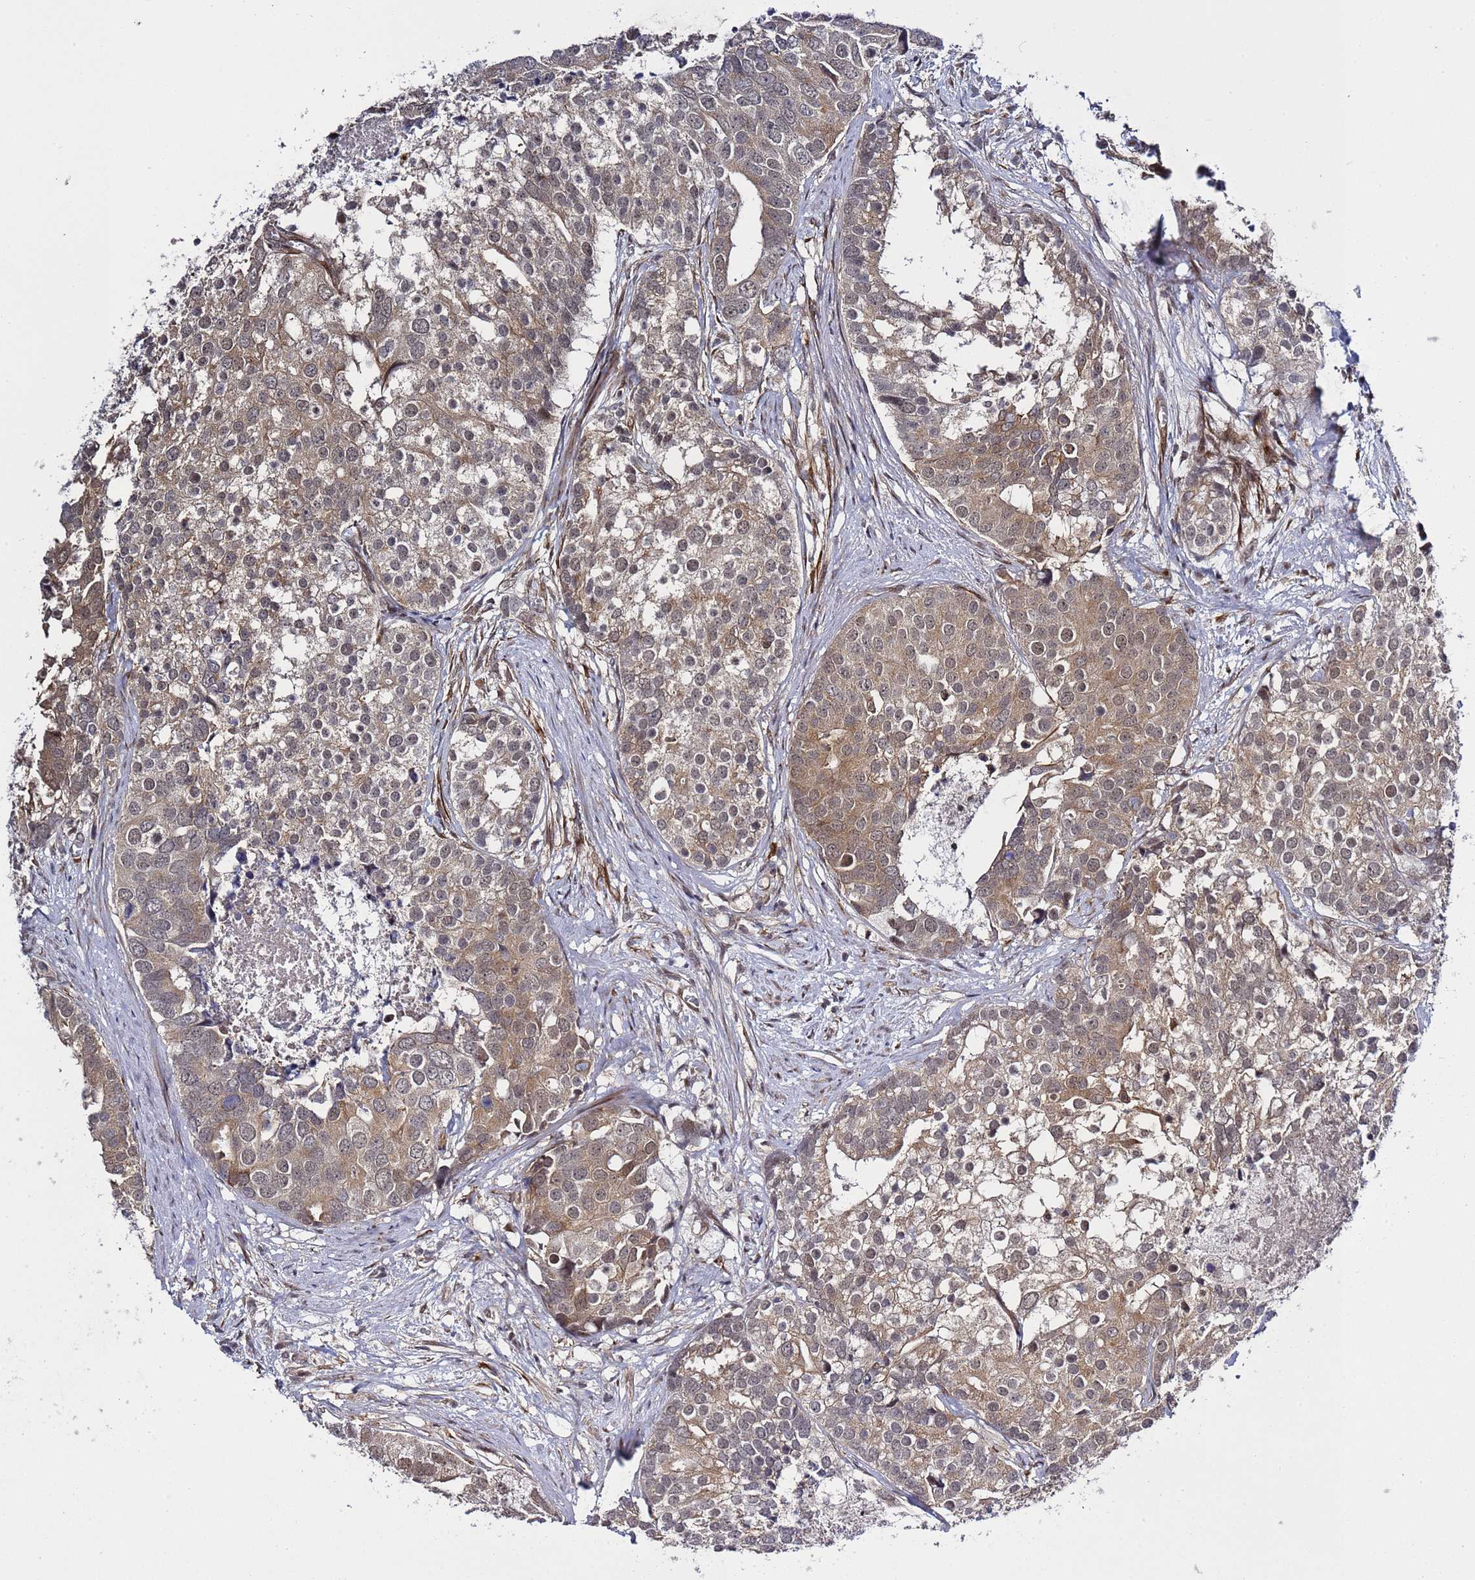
{"staining": {"intensity": "moderate", "quantity": ">75%", "location": "cytoplasmic/membranous"}, "tissue": "prostate cancer", "cell_type": "Tumor cells", "image_type": "cancer", "snomed": [{"axis": "morphology", "description": "Adenocarcinoma, High grade"}, {"axis": "topography", "description": "Prostate"}], "caption": "This histopathology image exhibits prostate adenocarcinoma (high-grade) stained with immunohistochemistry to label a protein in brown. The cytoplasmic/membranous of tumor cells show moderate positivity for the protein. Nuclei are counter-stained blue.", "gene": "POLR2D", "patient": {"sex": "male", "age": 62}}